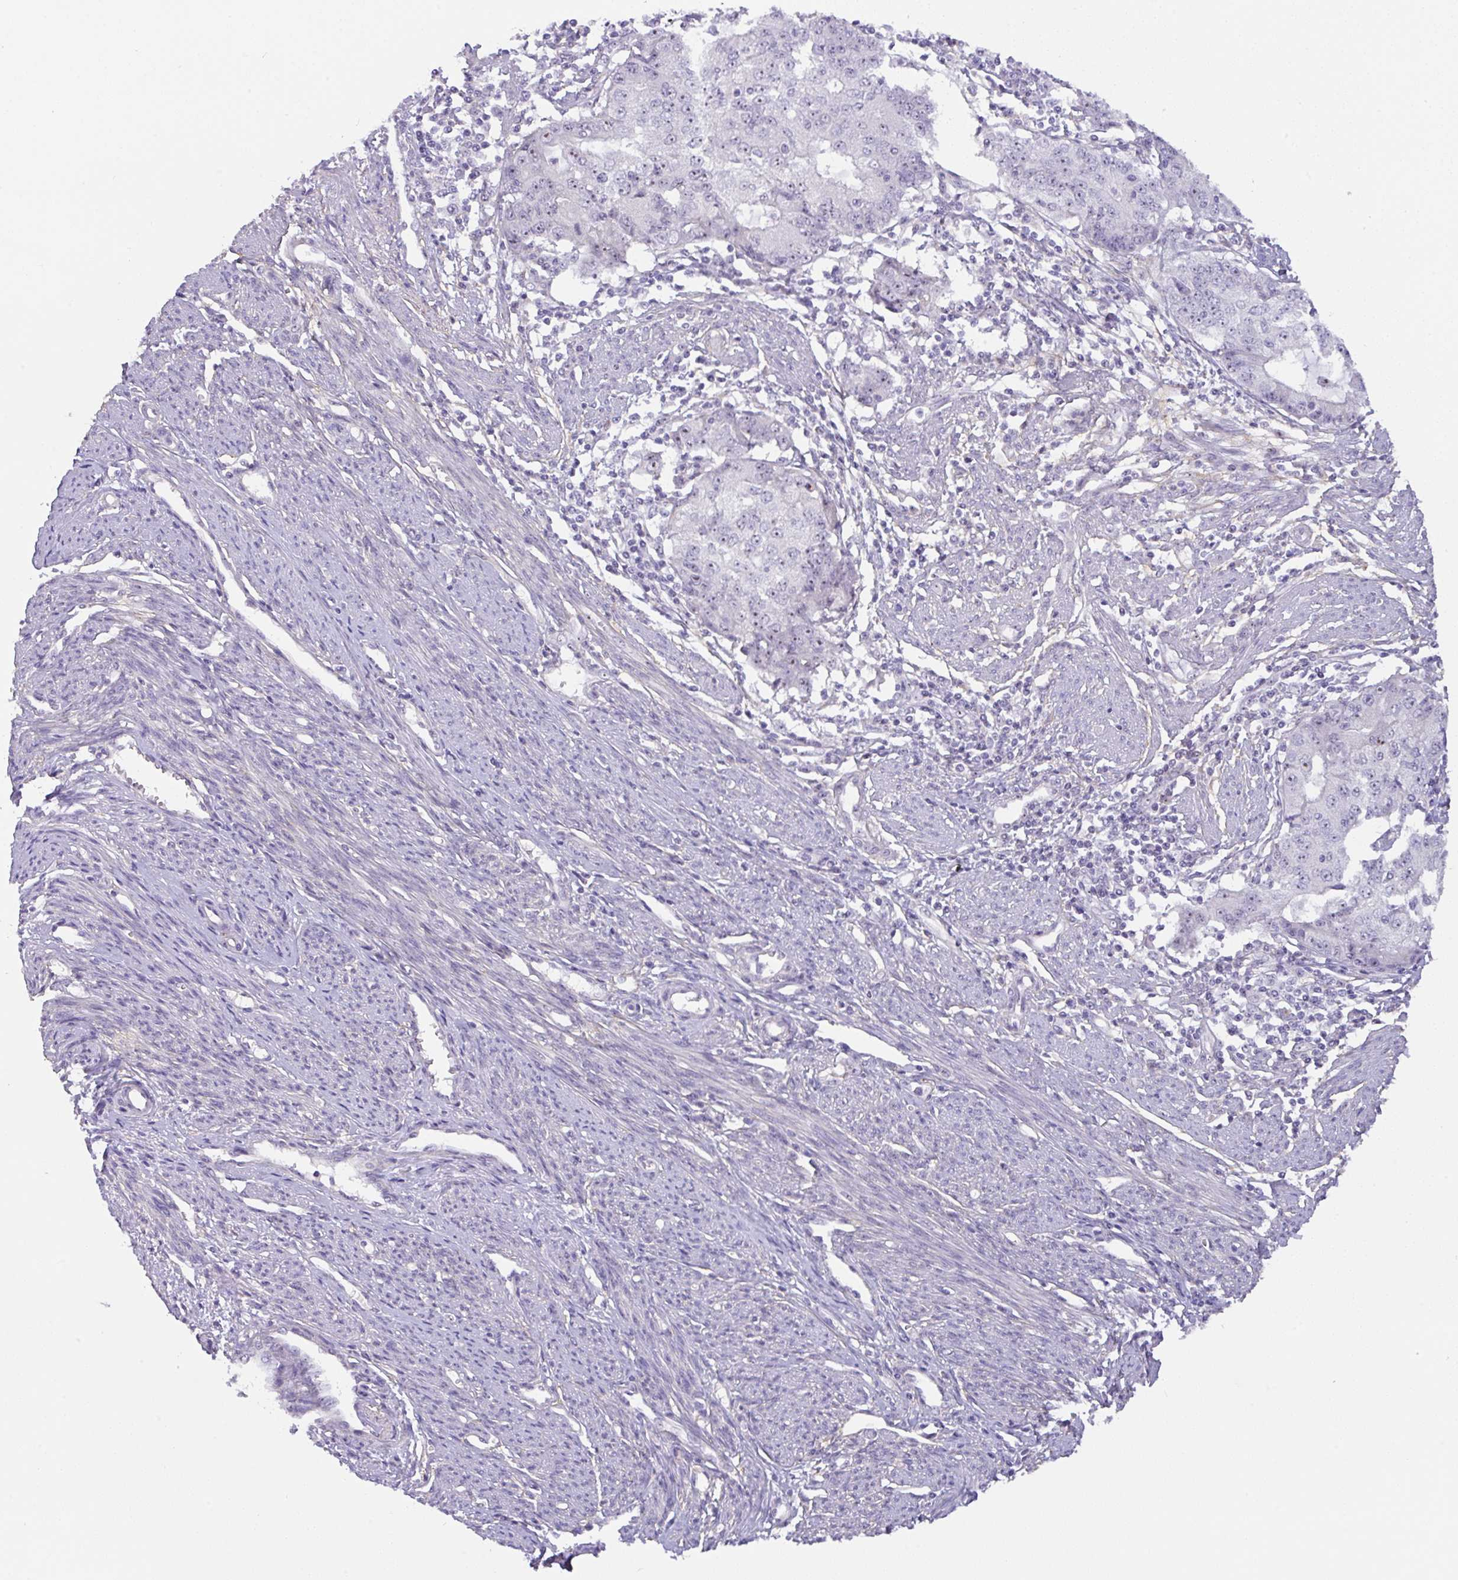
{"staining": {"intensity": "negative", "quantity": "none", "location": "none"}, "tissue": "endometrial cancer", "cell_type": "Tumor cells", "image_type": "cancer", "snomed": [{"axis": "morphology", "description": "Adenocarcinoma, NOS"}, {"axis": "topography", "description": "Endometrium"}], "caption": "Immunohistochemical staining of adenocarcinoma (endometrial) exhibits no significant positivity in tumor cells.", "gene": "MXRA8", "patient": {"sex": "female", "age": 56}}